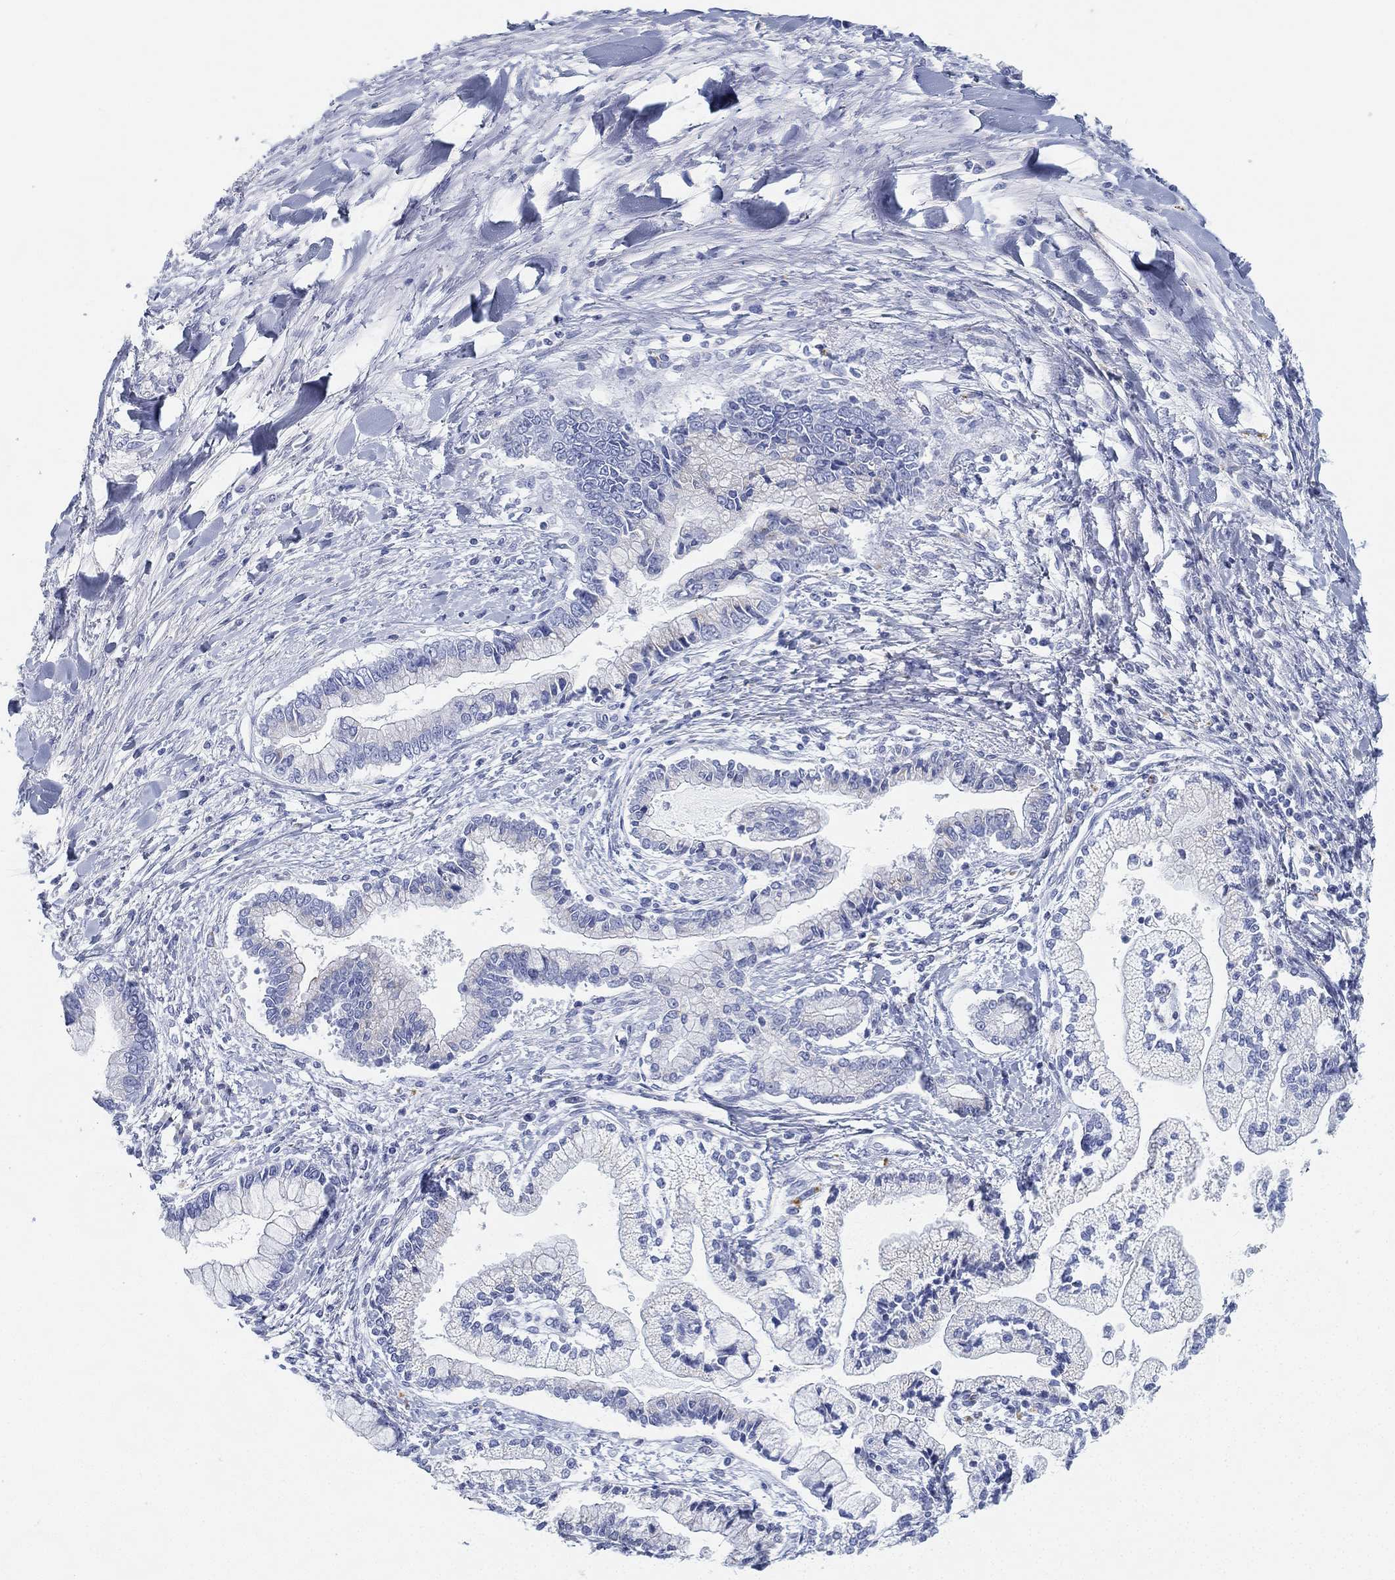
{"staining": {"intensity": "negative", "quantity": "none", "location": "none"}, "tissue": "liver cancer", "cell_type": "Tumor cells", "image_type": "cancer", "snomed": [{"axis": "morphology", "description": "Cholangiocarcinoma"}, {"axis": "topography", "description": "Liver"}], "caption": "A histopathology image of human liver cancer (cholangiocarcinoma) is negative for staining in tumor cells. The staining is performed using DAB brown chromogen with nuclei counter-stained in using hematoxylin.", "gene": "GPR61", "patient": {"sex": "male", "age": 50}}